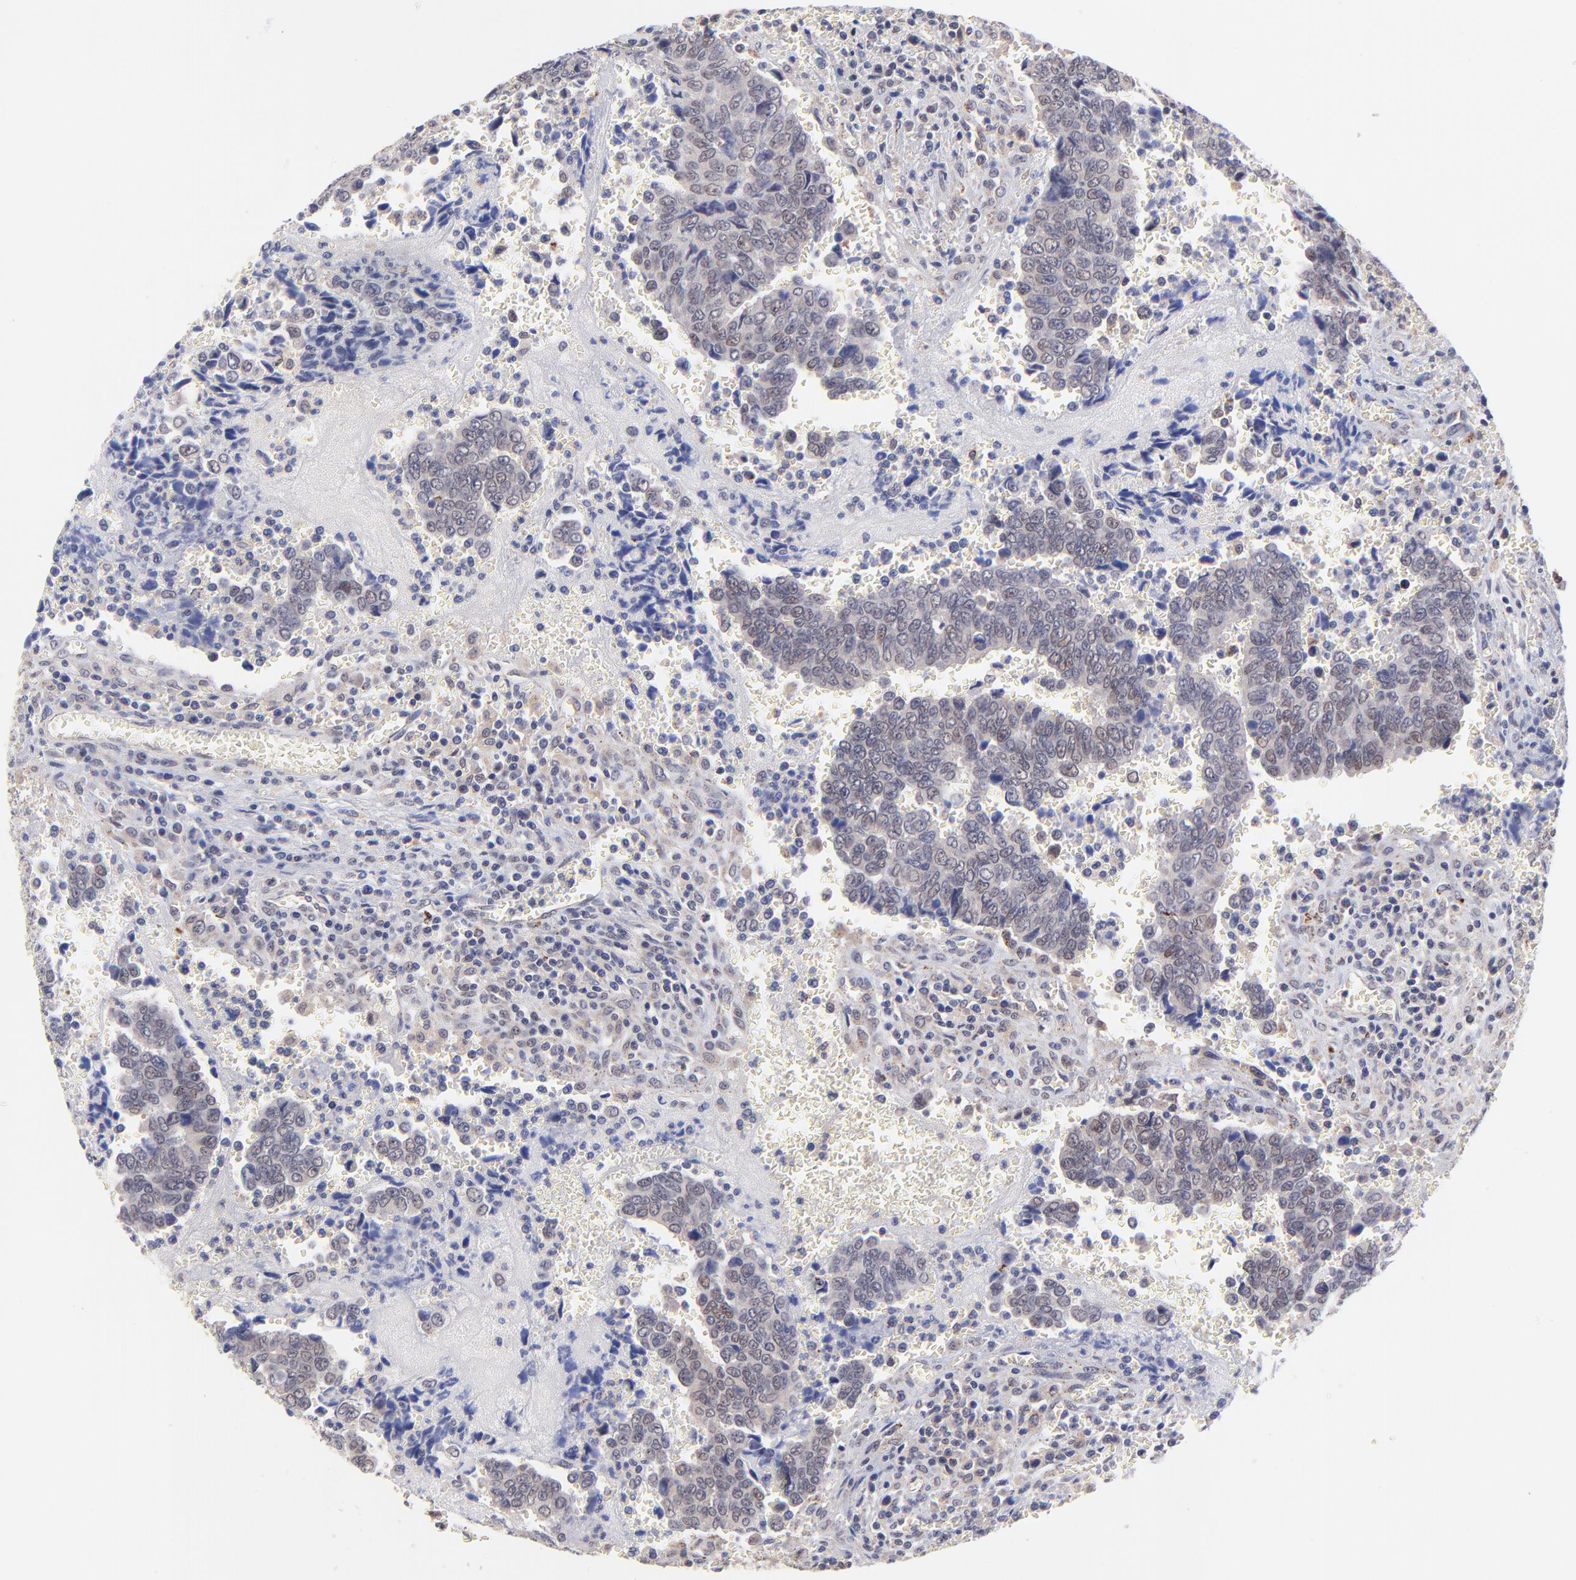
{"staining": {"intensity": "weak", "quantity": "25%-75%", "location": "nuclear"}, "tissue": "urothelial cancer", "cell_type": "Tumor cells", "image_type": "cancer", "snomed": [{"axis": "morphology", "description": "Urothelial carcinoma, High grade"}, {"axis": "topography", "description": "Urinary bladder"}], "caption": "Immunohistochemical staining of human urothelial carcinoma (high-grade) exhibits low levels of weak nuclear protein expression in approximately 25%-75% of tumor cells.", "gene": "ZNF747", "patient": {"sex": "male", "age": 86}}